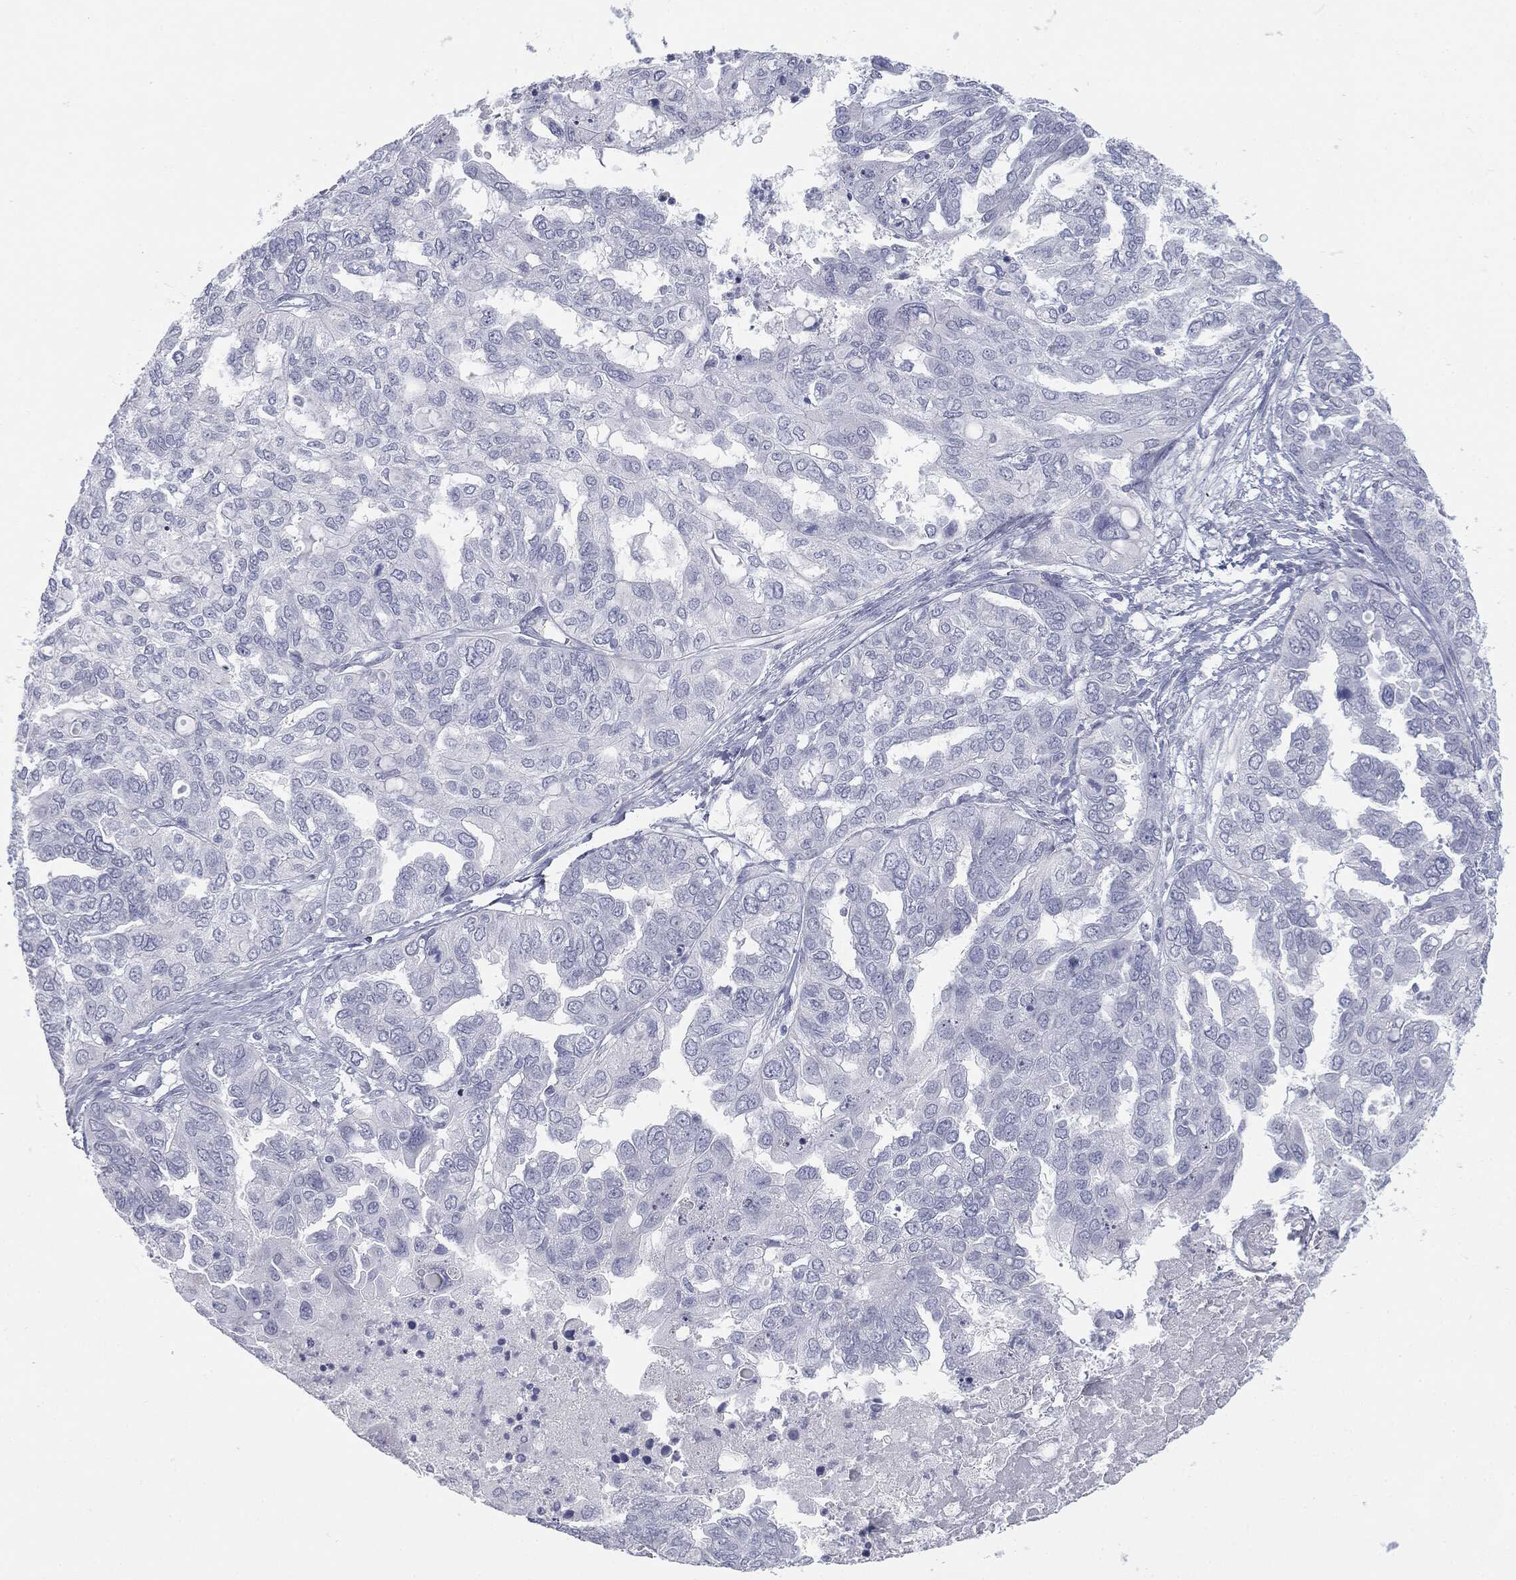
{"staining": {"intensity": "negative", "quantity": "none", "location": "none"}, "tissue": "ovarian cancer", "cell_type": "Tumor cells", "image_type": "cancer", "snomed": [{"axis": "morphology", "description": "Cystadenocarcinoma, serous, NOS"}, {"axis": "topography", "description": "Ovary"}], "caption": "Immunohistochemical staining of serous cystadenocarcinoma (ovarian) shows no significant expression in tumor cells.", "gene": "TPO", "patient": {"sex": "female", "age": 53}}